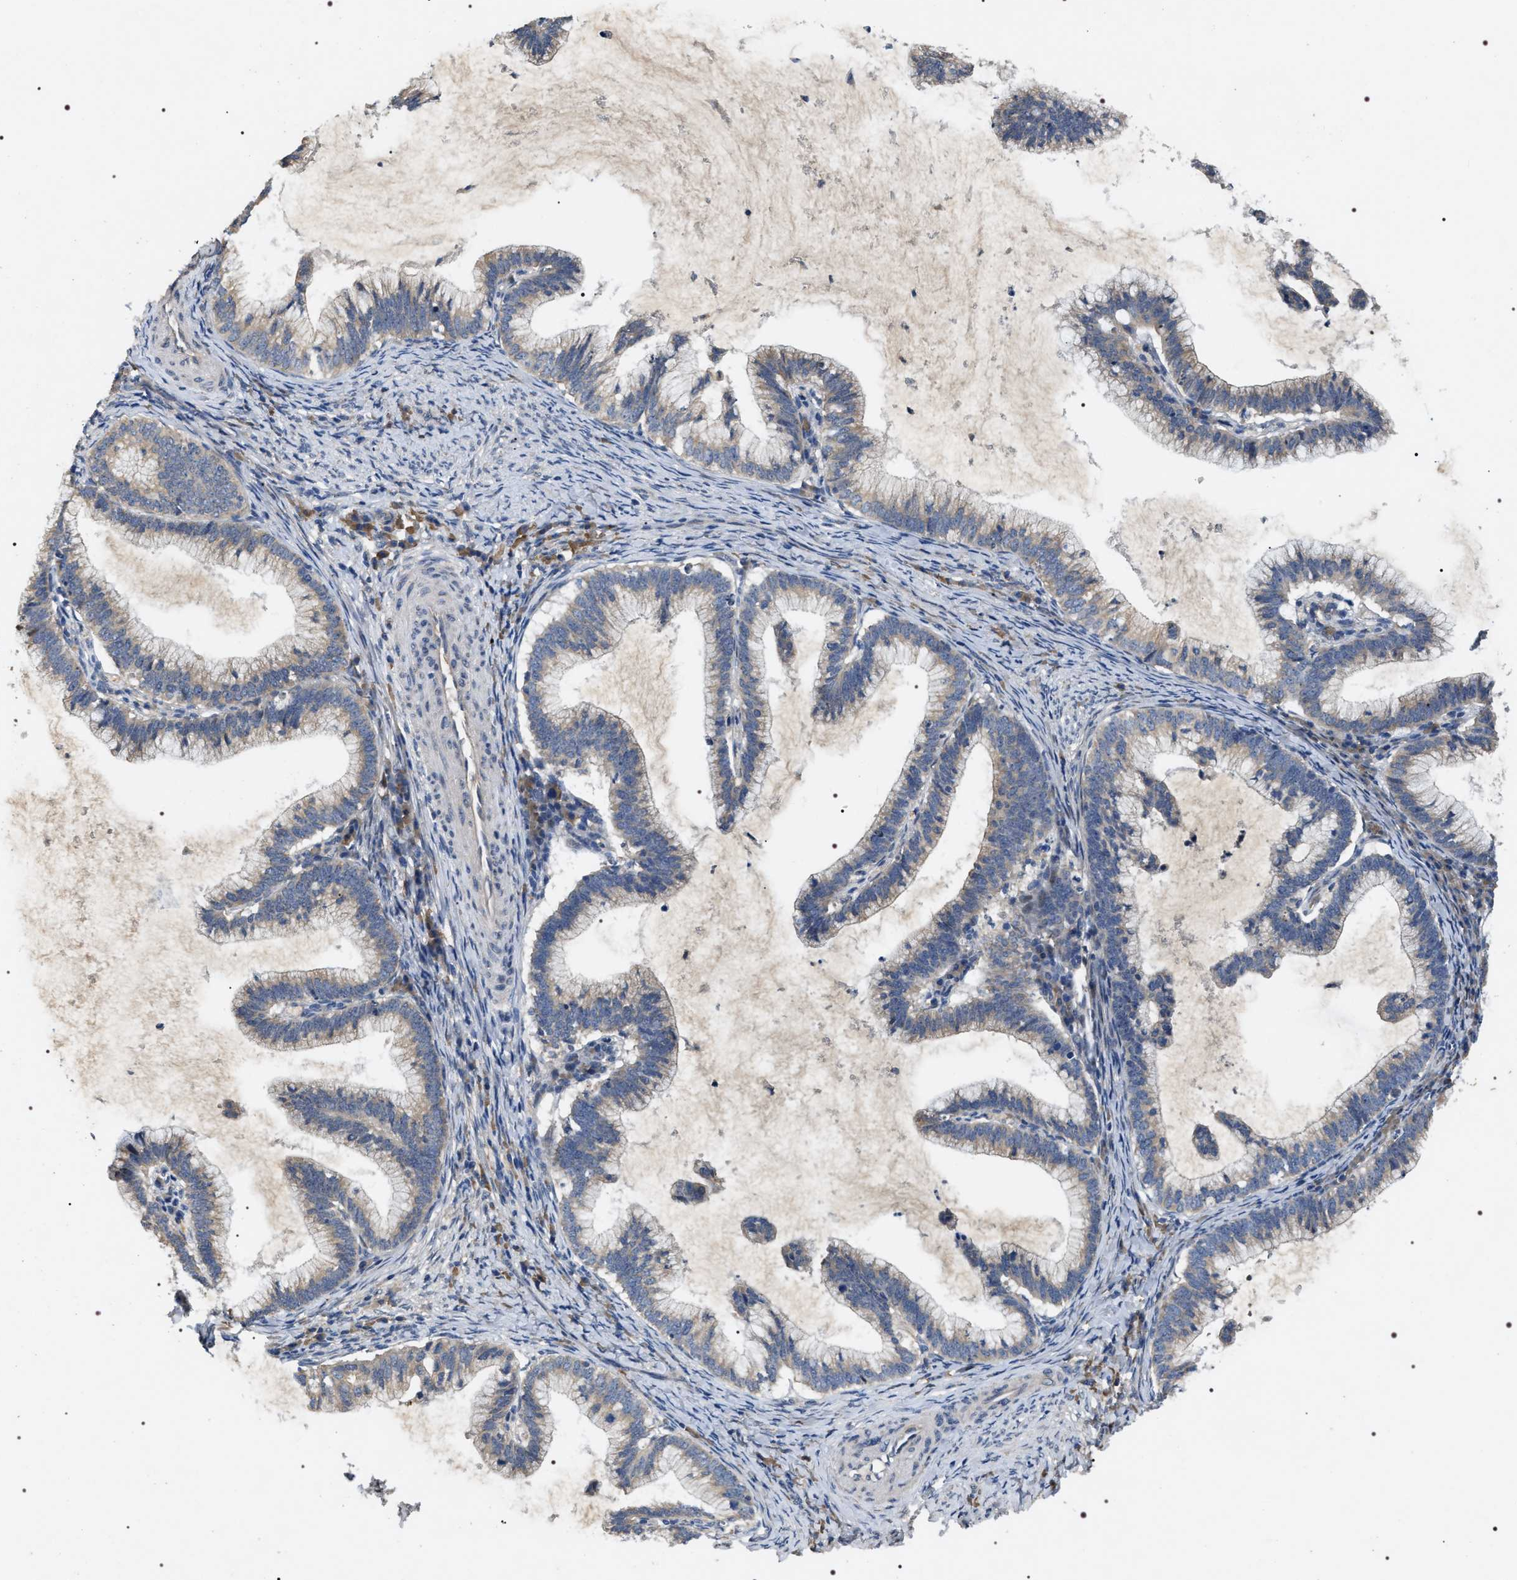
{"staining": {"intensity": "negative", "quantity": "none", "location": "none"}, "tissue": "cervical cancer", "cell_type": "Tumor cells", "image_type": "cancer", "snomed": [{"axis": "morphology", "description": "Adenocarcinoma, NOS"}, {"axis": "topography", "description": "Cervix"}], "caption": "This is an IHC image of adenocarcinoma (cervical). There is no staining in tumor cells.", "gene": "IFT81", "patient": {"sex": "female", "age": 36}}